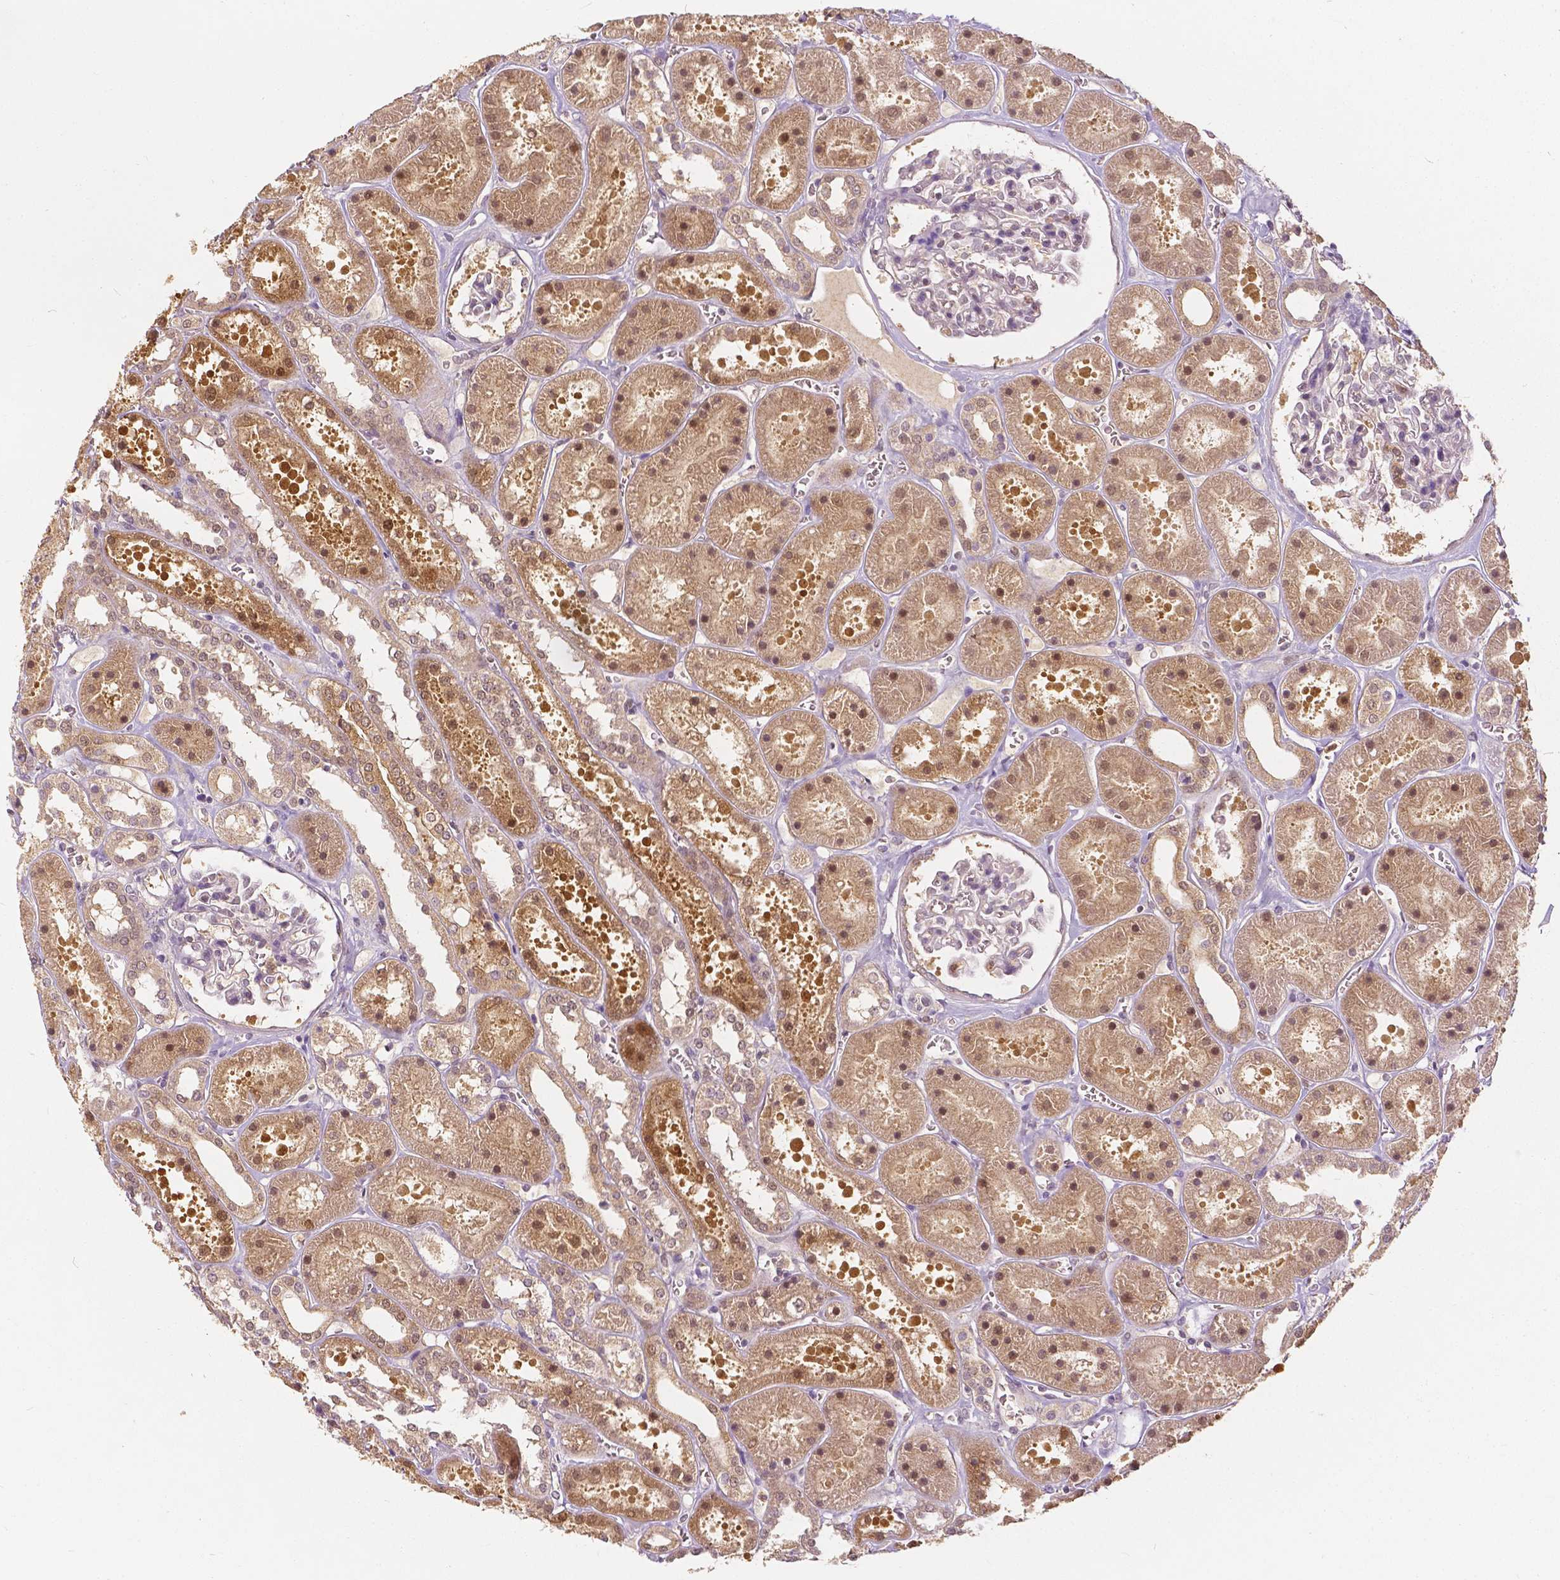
{"staining": {"intensity": "moderate", "quantity": "<25%", "location": "nuclear"}, "tissue": "kidney", "cell_type": "Cells in glomeruli", "image_type": "normal", "snomed": [{"axis": "morphology", "description": "Normal tissue, NOS"}, {"axis": "topography", "description": "Kidney"}], "caption": "A low amount of moderate nuclear staining is present in about <25% of cells in glomeruli in normal kidney.", "gene": "NAPRT", "patient": {"sex": "female", "age": 41}}